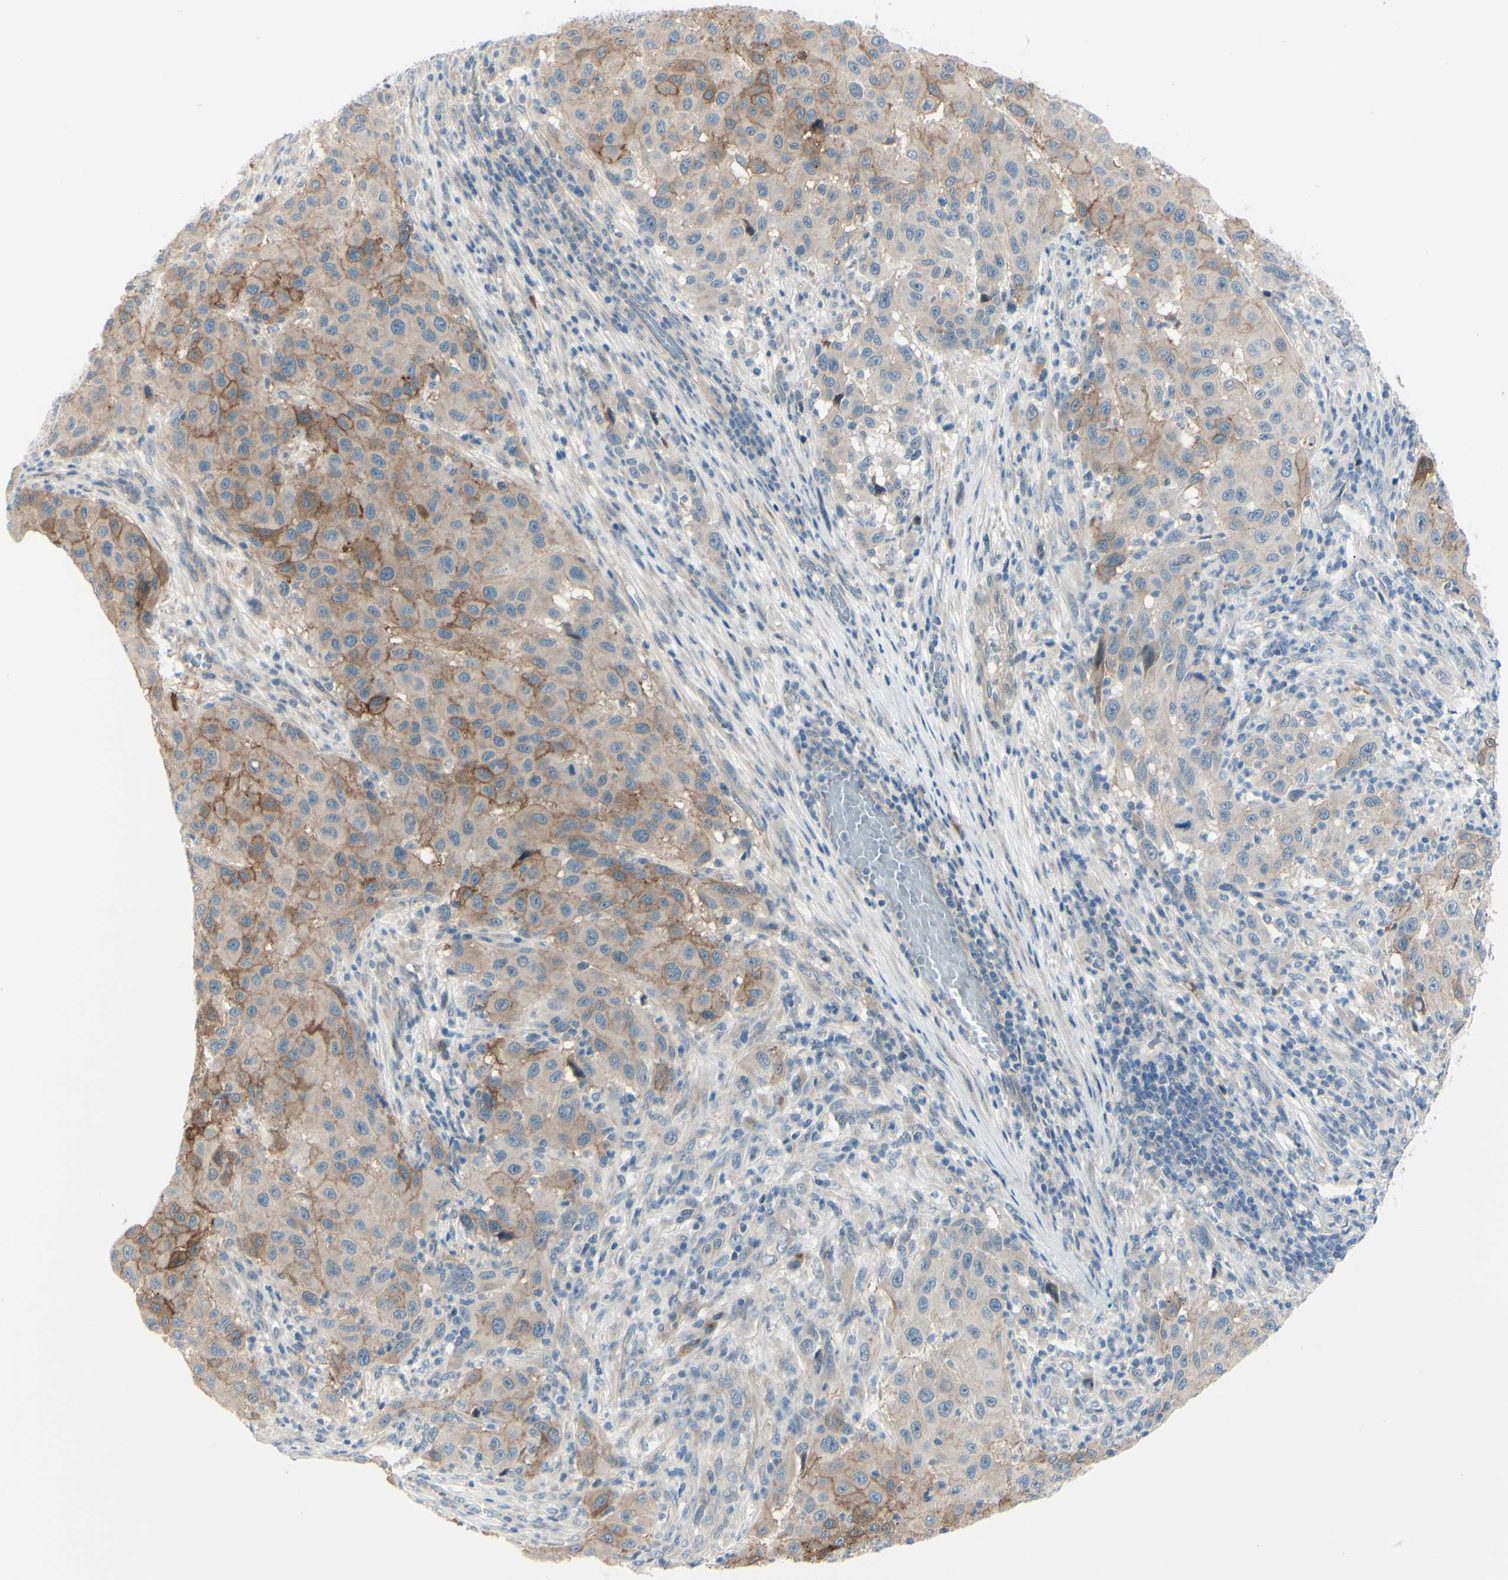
{"staining": {"intensity": "strong", "quantity": ">75%", "location": "cytoplasmic/membranous"}, "tissue": "melanoma", "cell_type": "Tumor cells", "image_type": "cancer", "snomed": [{"axis": "morphology", "description": "Malignant melanoma, Metastatic site"}, {"axis": "topography", "description": "Lymph node"}], "caption": "Tumor cells show high levels of strong cytoplasmic/membranous staining in about >75% of cells in human melanoma. (brown staining indicates protein expression, while blue staining denotes nuclei).", "gene": "LRRK1", "patient": {"sex": "male", "age": 61}}